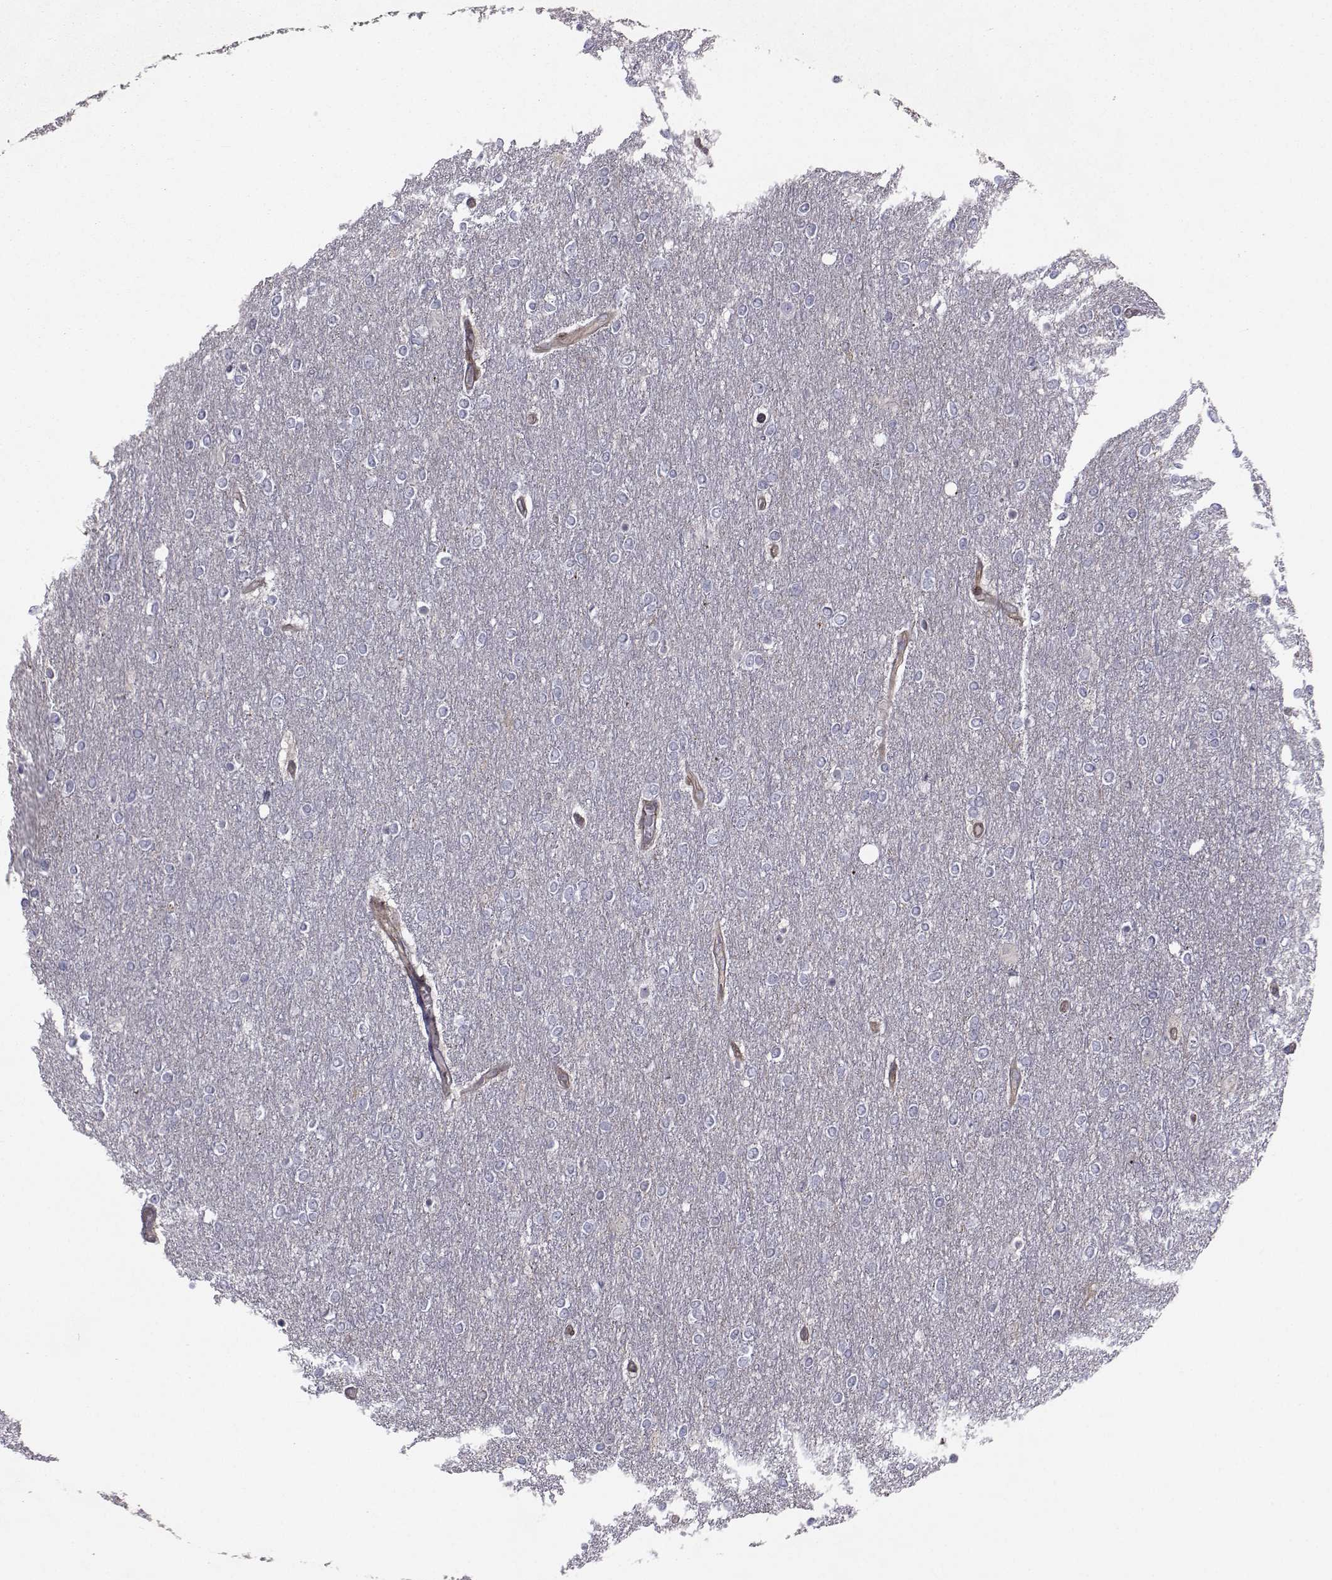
{"staining": {"intensity": "negative", "quantity": "none", "location": "none"}, "tissue": "glioma", "cell_type": "Tumor cells", "image_type": "cancer", "snomed": [{"axis": "morphology", "description": "Glioma, malignant, High grade"}, {"axis": "topography", "description": "Brain"}], "caption": "An image of human glioma is negative for staining in tumor cells.", "gene": "TRIP10", "patient": {"sex": "female", "age": 61}}